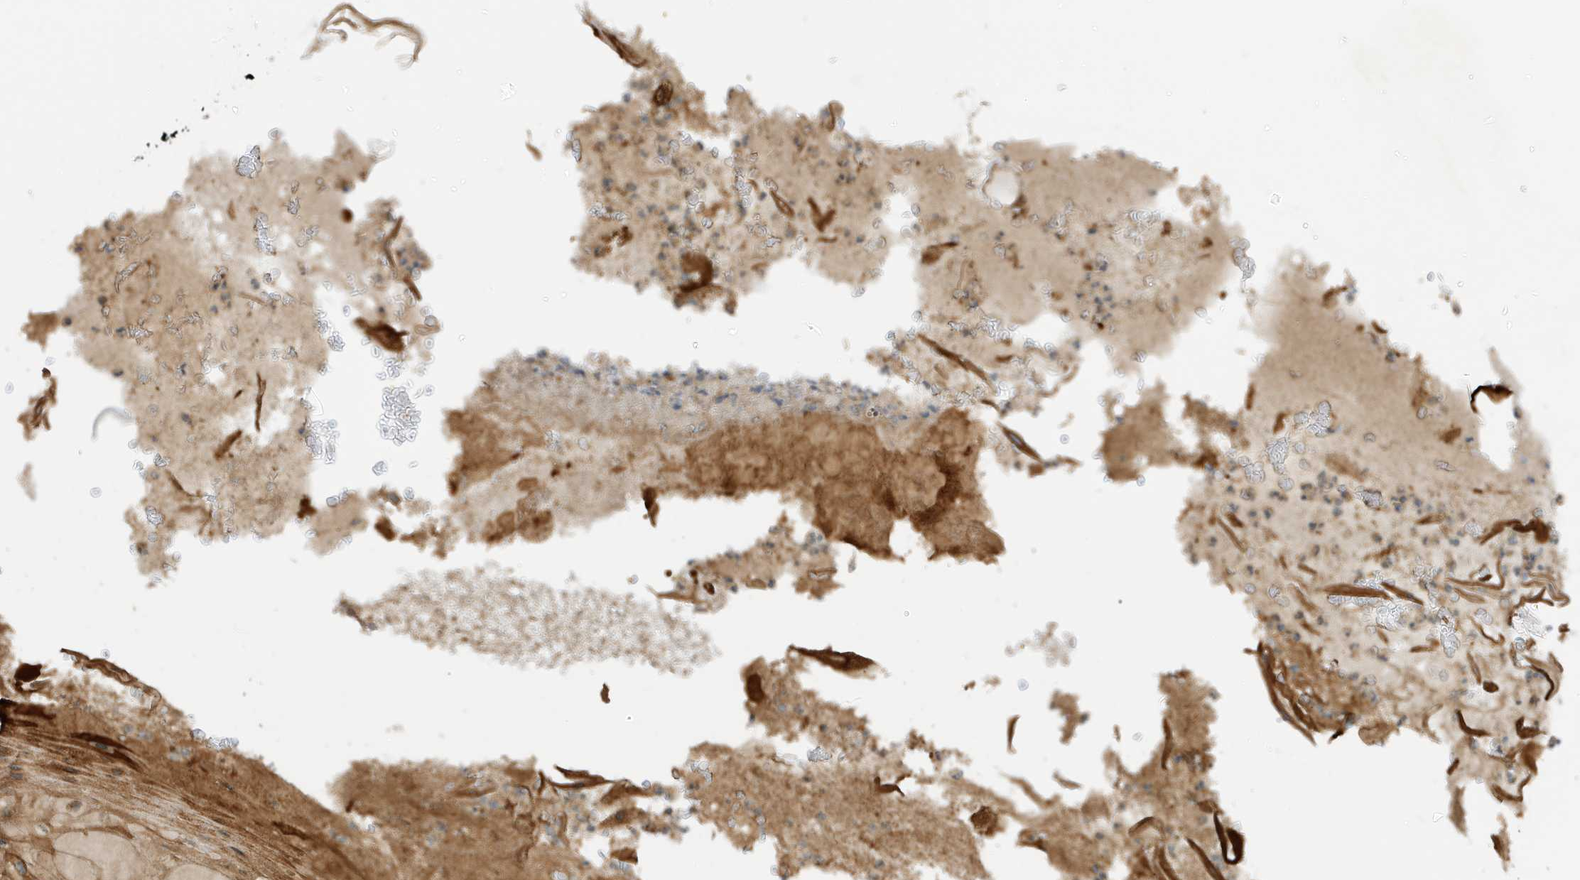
{"staining": {"intensity": "strong", "quantity": "25%-75%", "location": "cytoplasmic/membranous"}, "tissue": "skin cancer", "cell_type": "Tumor cells", "image_type": "cancer", "snomed": [{"axis": "morphology", "description": "Squamous cell carcinoma, NOS"}, {"axis": "topography", "description": "Skin"}], "caption": "This image reveals IHC staining of skin cancer, with high strong cytoplasmic/membranous expression in about 25%-75% of tumor cells.", "gene": "DHX36", "patient": {"sex": "female", "age": 88}}